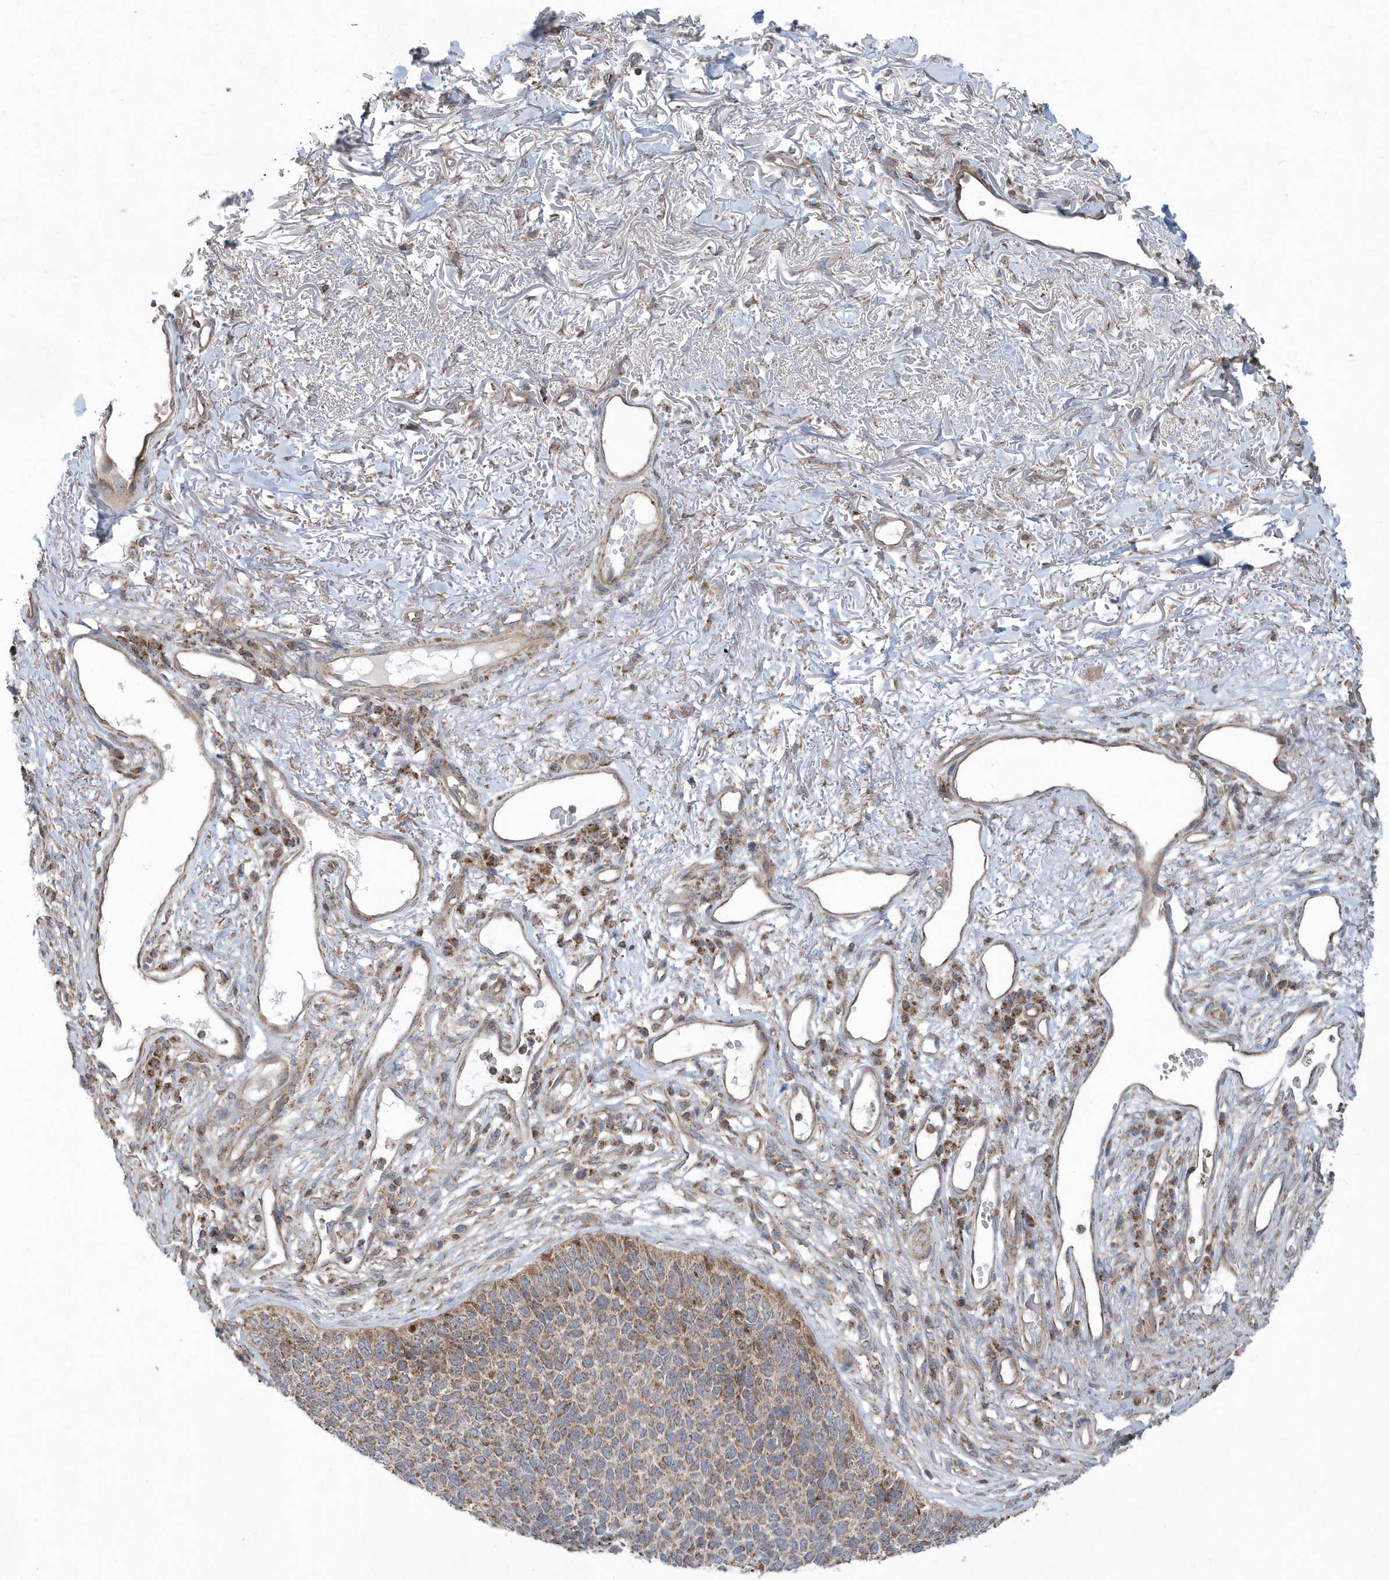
{"staining": {"intensity": "moderate", "quantity": ">75%", "location": "cytoplasmic/membranous"}, "tissue": "skin cancer", "cell_type": "Tumor cells", "image_type": "cancer", "snomed": [{"axis": "morphology", "description": "Basal cell carcinoma"}, {"axis": "topography", "description": "Skin"}], "caption": "Approximately >75% of tumor cells in skin cancer (basal cell carcinoma) demonstrate moderate cytoplasmic/membranous protein expression as visualized by brown immunohistochemical staining.", "gene": "PPP1R7", "patient": {"sex": "female", "age": 84}}